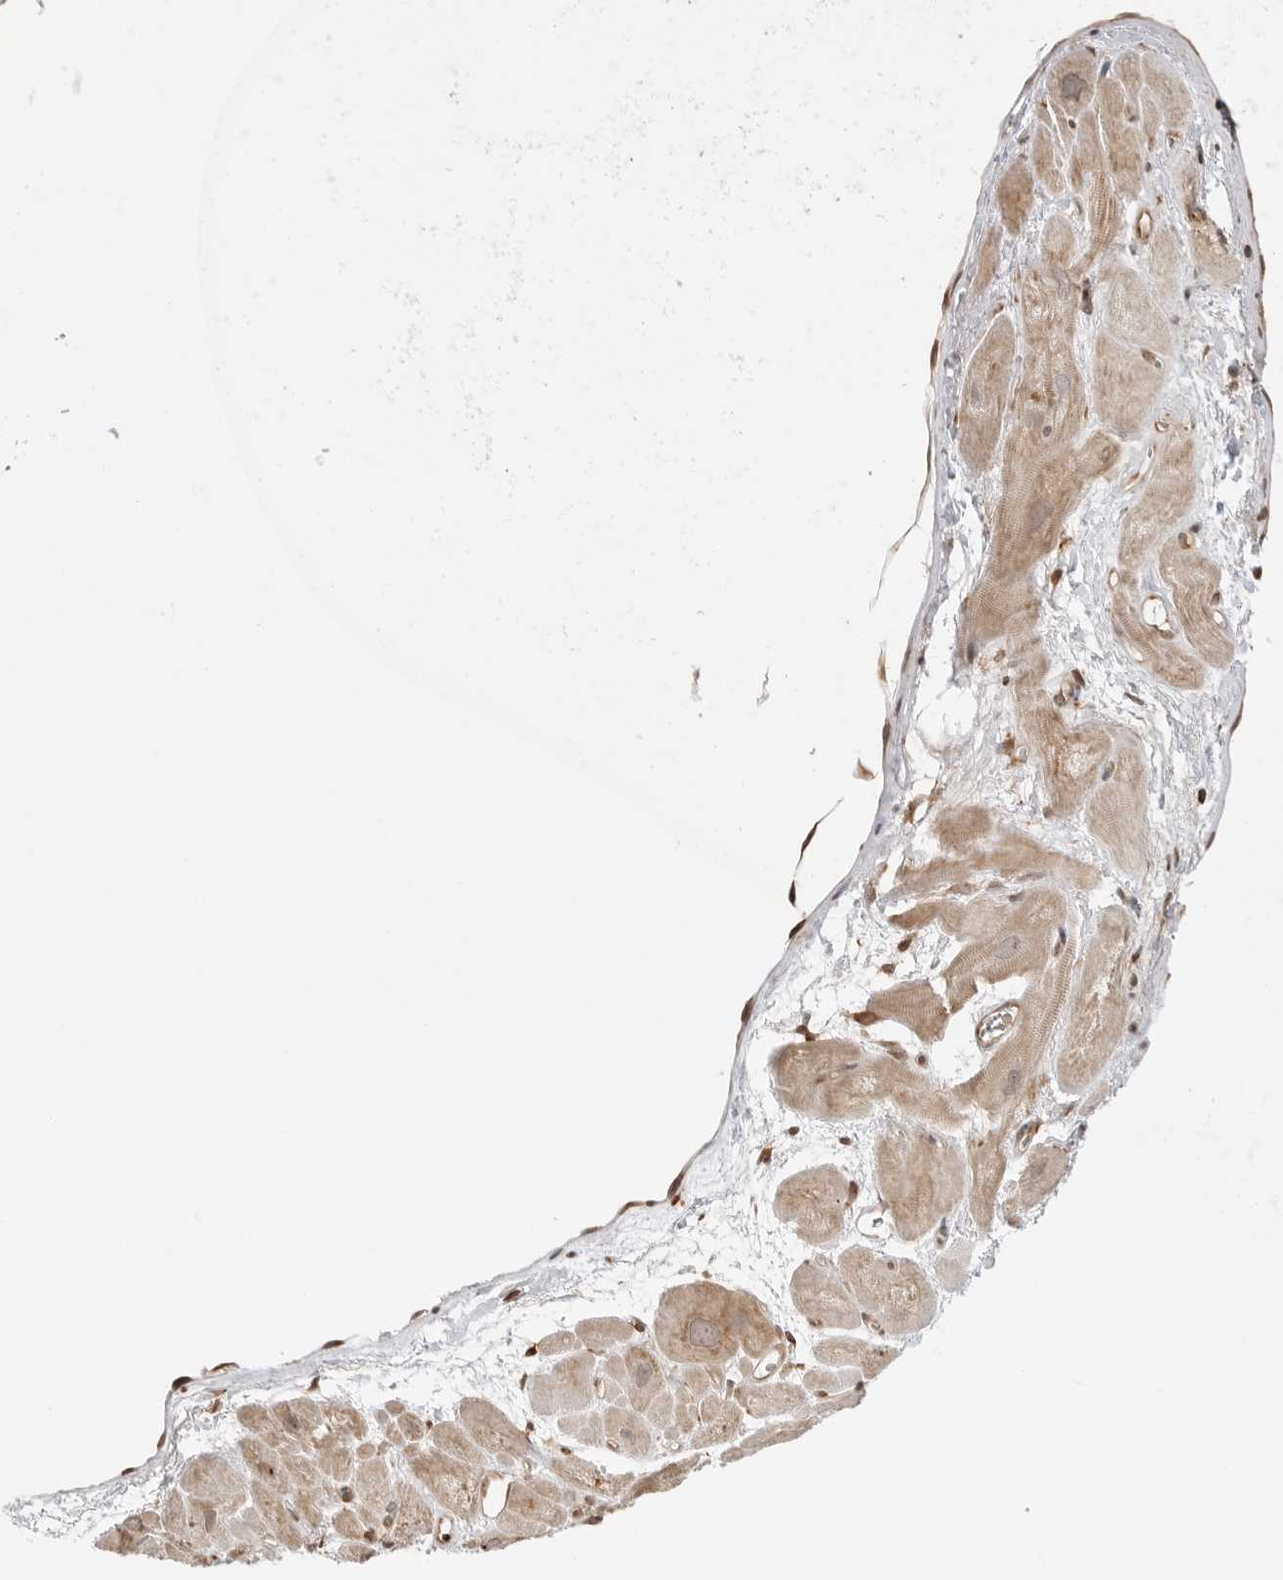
{"staining": {"intensity": "weak", "quantity": "25%-75%", "location": "cytoplasmic/membranous,nuclear"}, "tissue": "heart muscle", "cell_type": "Cardiomyocytes", "image_type": "normal", "snomed": [{"axis": "morphology", "description": "Normal tissue, NOS"}, {"axis": "topography", "description": "Heart"}], "caption": "Immunohistochemistry (IHC) (DAB (3,3'-diaminobenzidine)) staining of unremarkable heart muscle shows weak cytoplasmic/membranous,nuclear protein expression in approximately 25%-75% of cardiomyocytes. (Stains: DAB (3,3'-diaminobenzidine) in brown, nuclei in blue, Microscopy: brightfield microscopy at high magnification).", "gene": "FKBP14", "patient": {"sex": "male", "age": 49}}